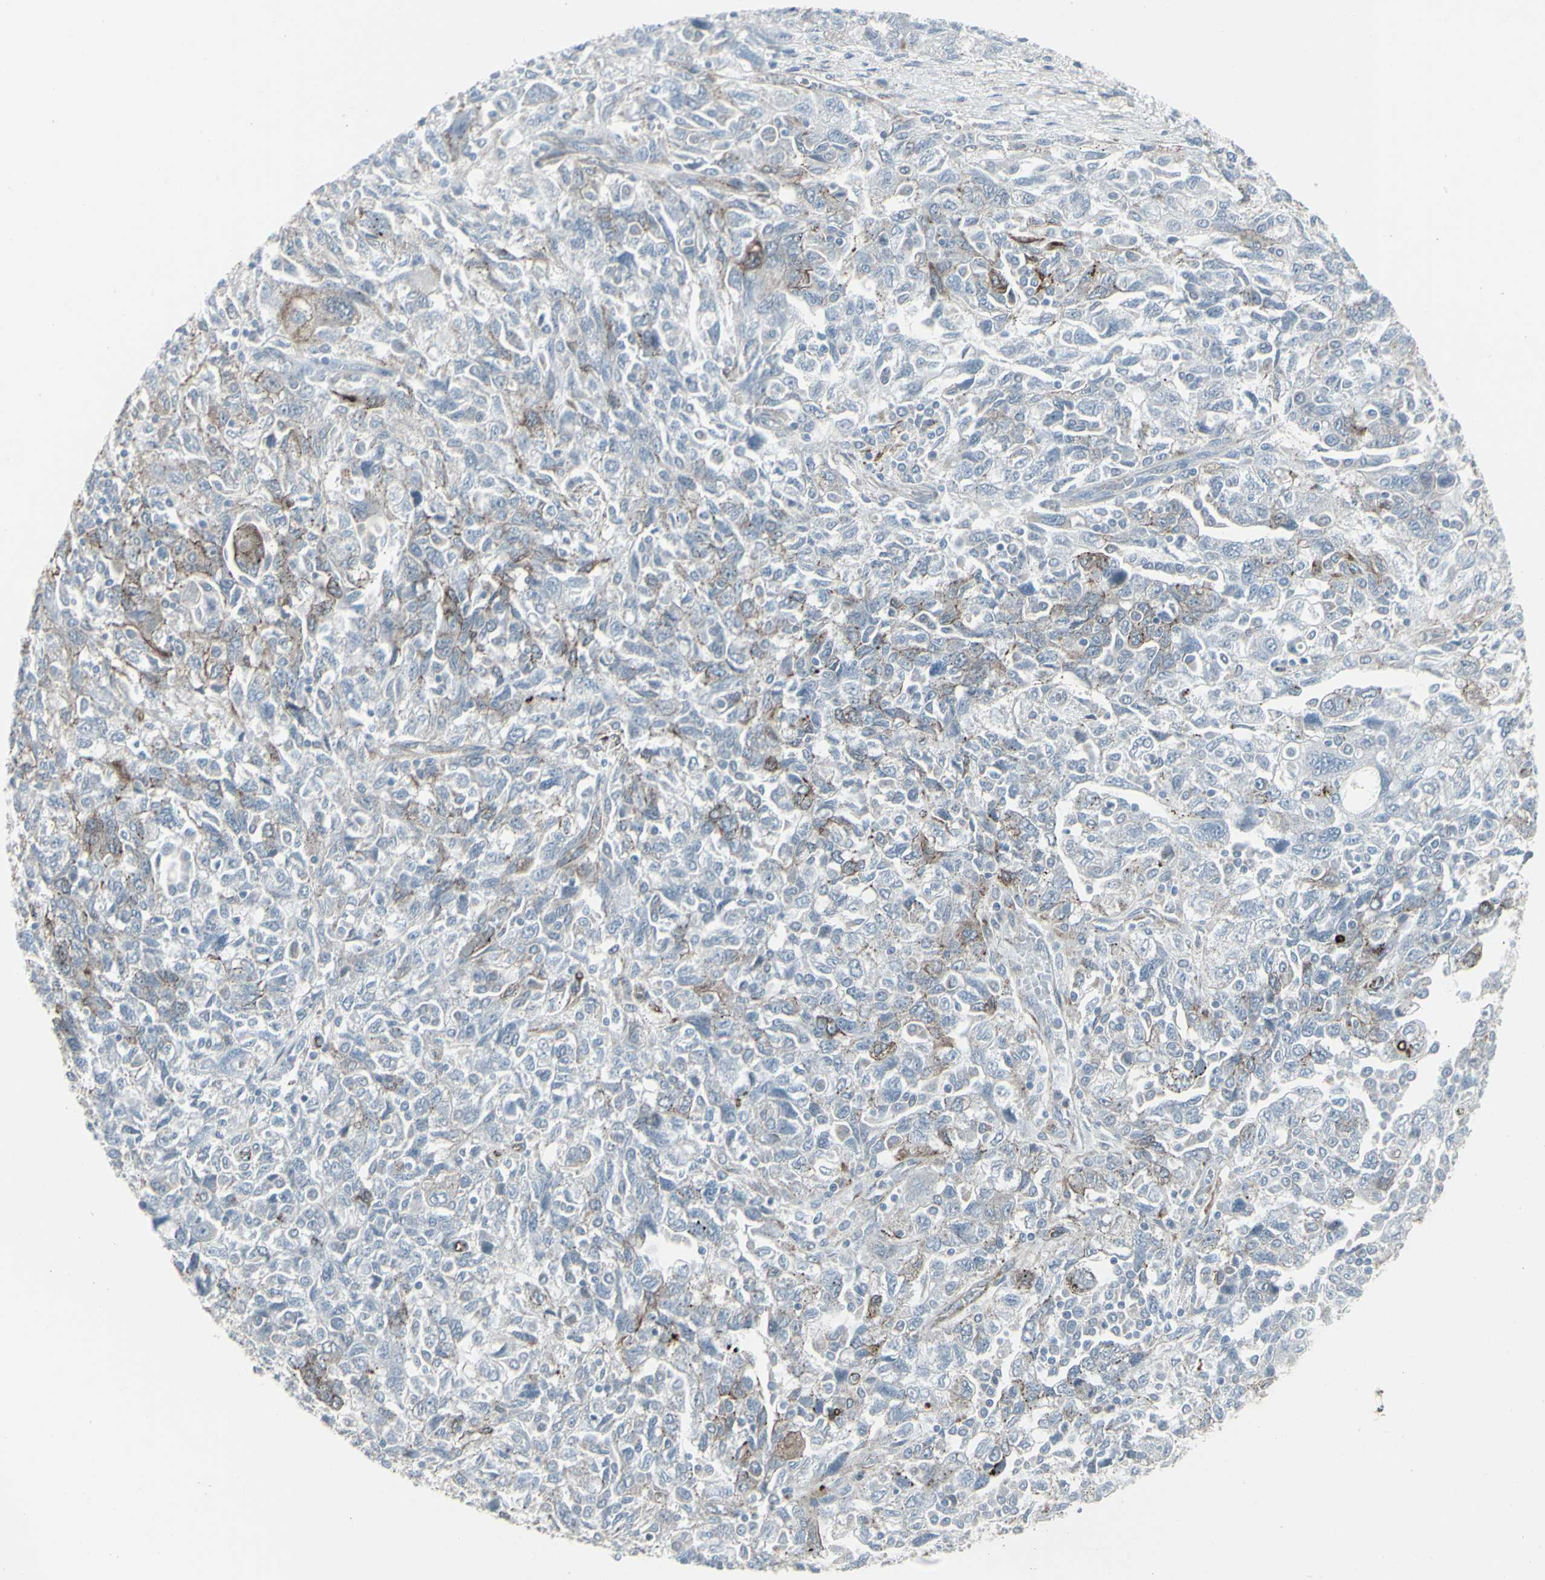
{"staining": {"intensity": "weak", "quantity": "25%-75%", "location": "cytoplasmic/membranous"}, "tissue": "ovarian cancer", "cell_type": "Tumor cells", "image_type": "cancer", "snomed": [{"axis": "morphology", "description": "Carcinoma, NOS"}, {"axis": "morphology", "description": "Cystadenocarcinoma, serous, NOS"}, {"axis": "topography", "description": "Ovary"}], "caption": "A histopathology image of ovarian serous cystadenocarcinoma stained for a protein demonstrates weak cytoplasmic/membranous brown staining in tumor cells.", "gene": "GJA1", "patient": {"sex": "female", "age": 69}}